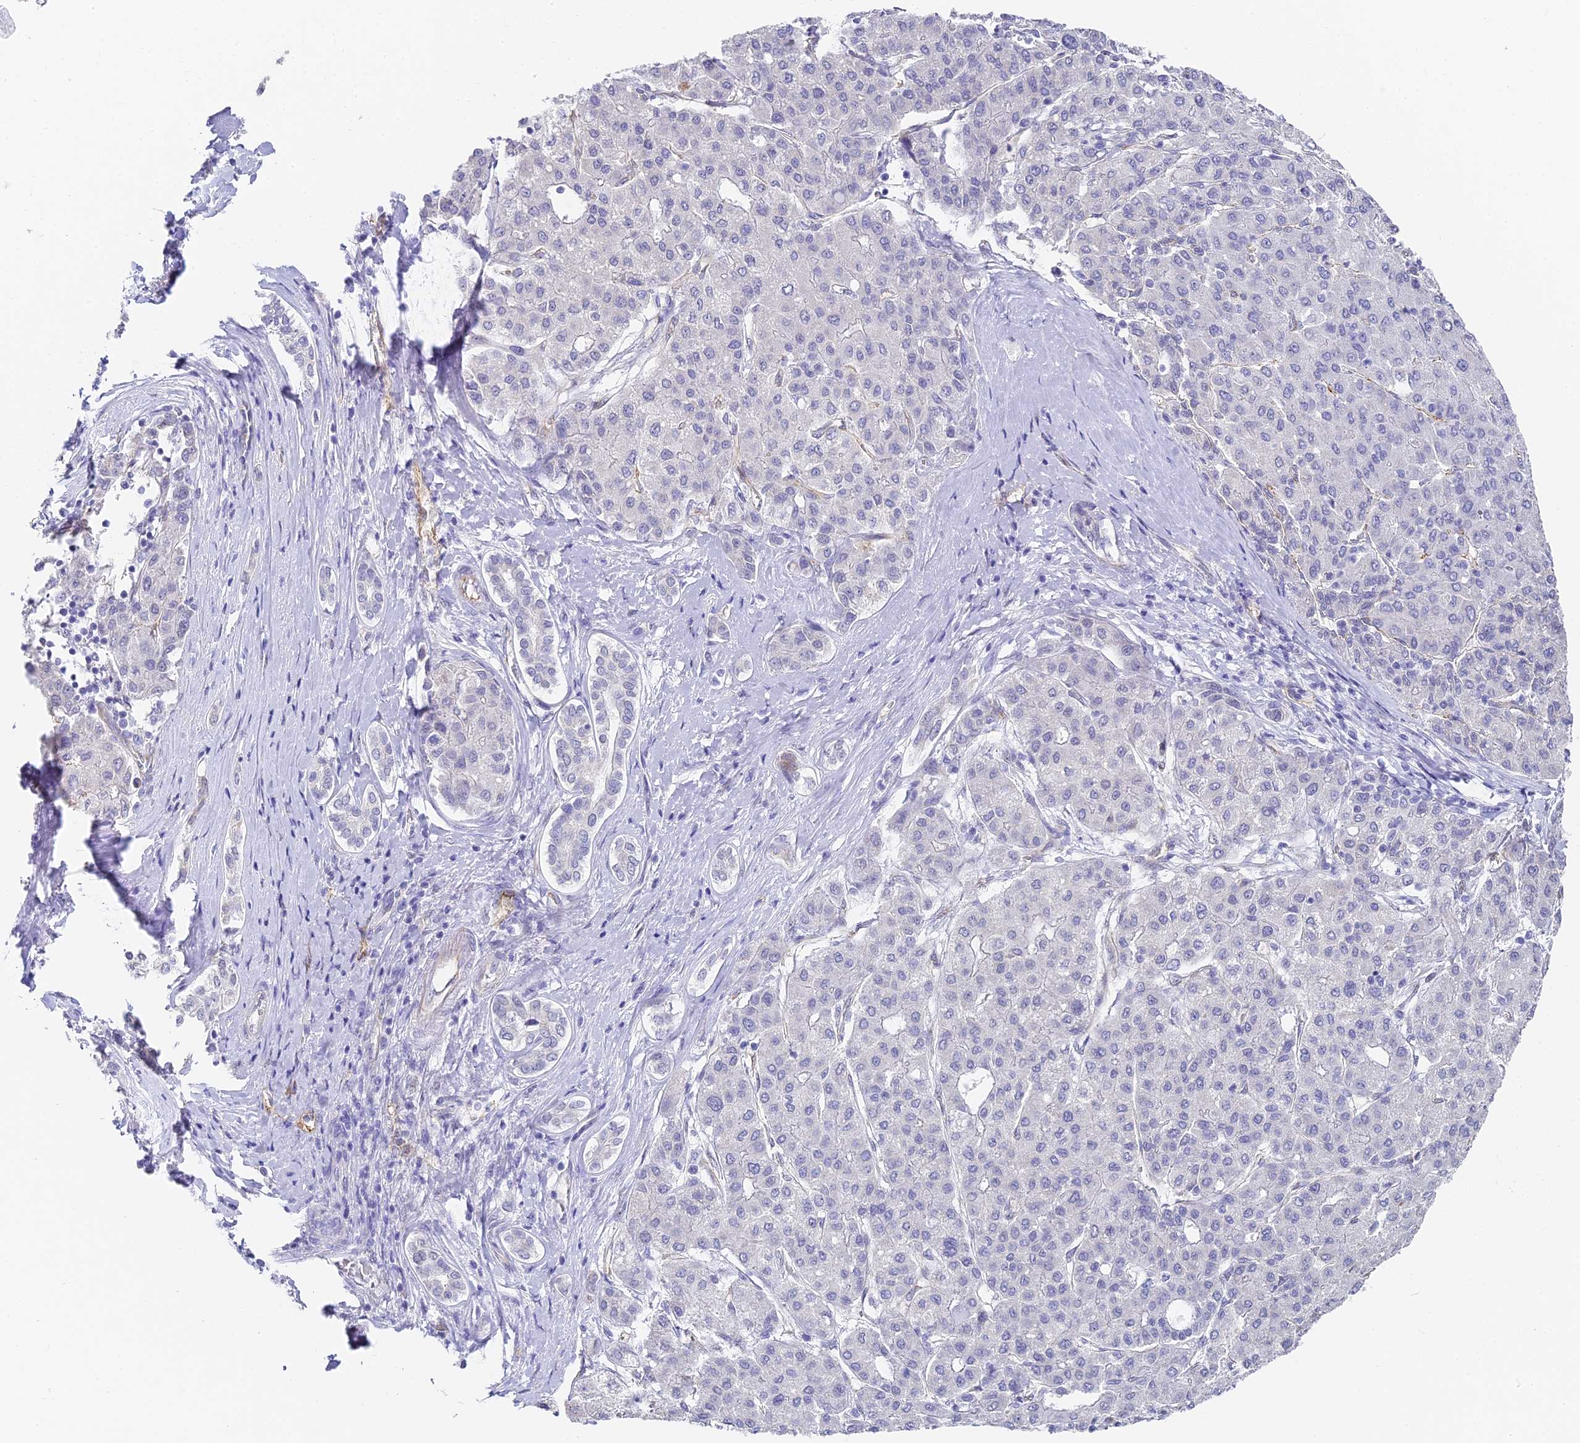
{"staining": {"intensity": "negative", "quantity": "none", "location": "none"}, "tissue": "liver cancer", "cell_type": "Tumor cells", "image_type": "cancer", "snomed": [{"axis": "morphology", "description": "Carcinoma, Hepatocellular, NOS"}, {"axis": "topography", "description": "Liver"}], "caption": "There is no significant expression in tumor cells of liver cancer (hepatocellular carcinoma).", "gene": "GJA1", "patient": {"sex": "male", "age": 65}}